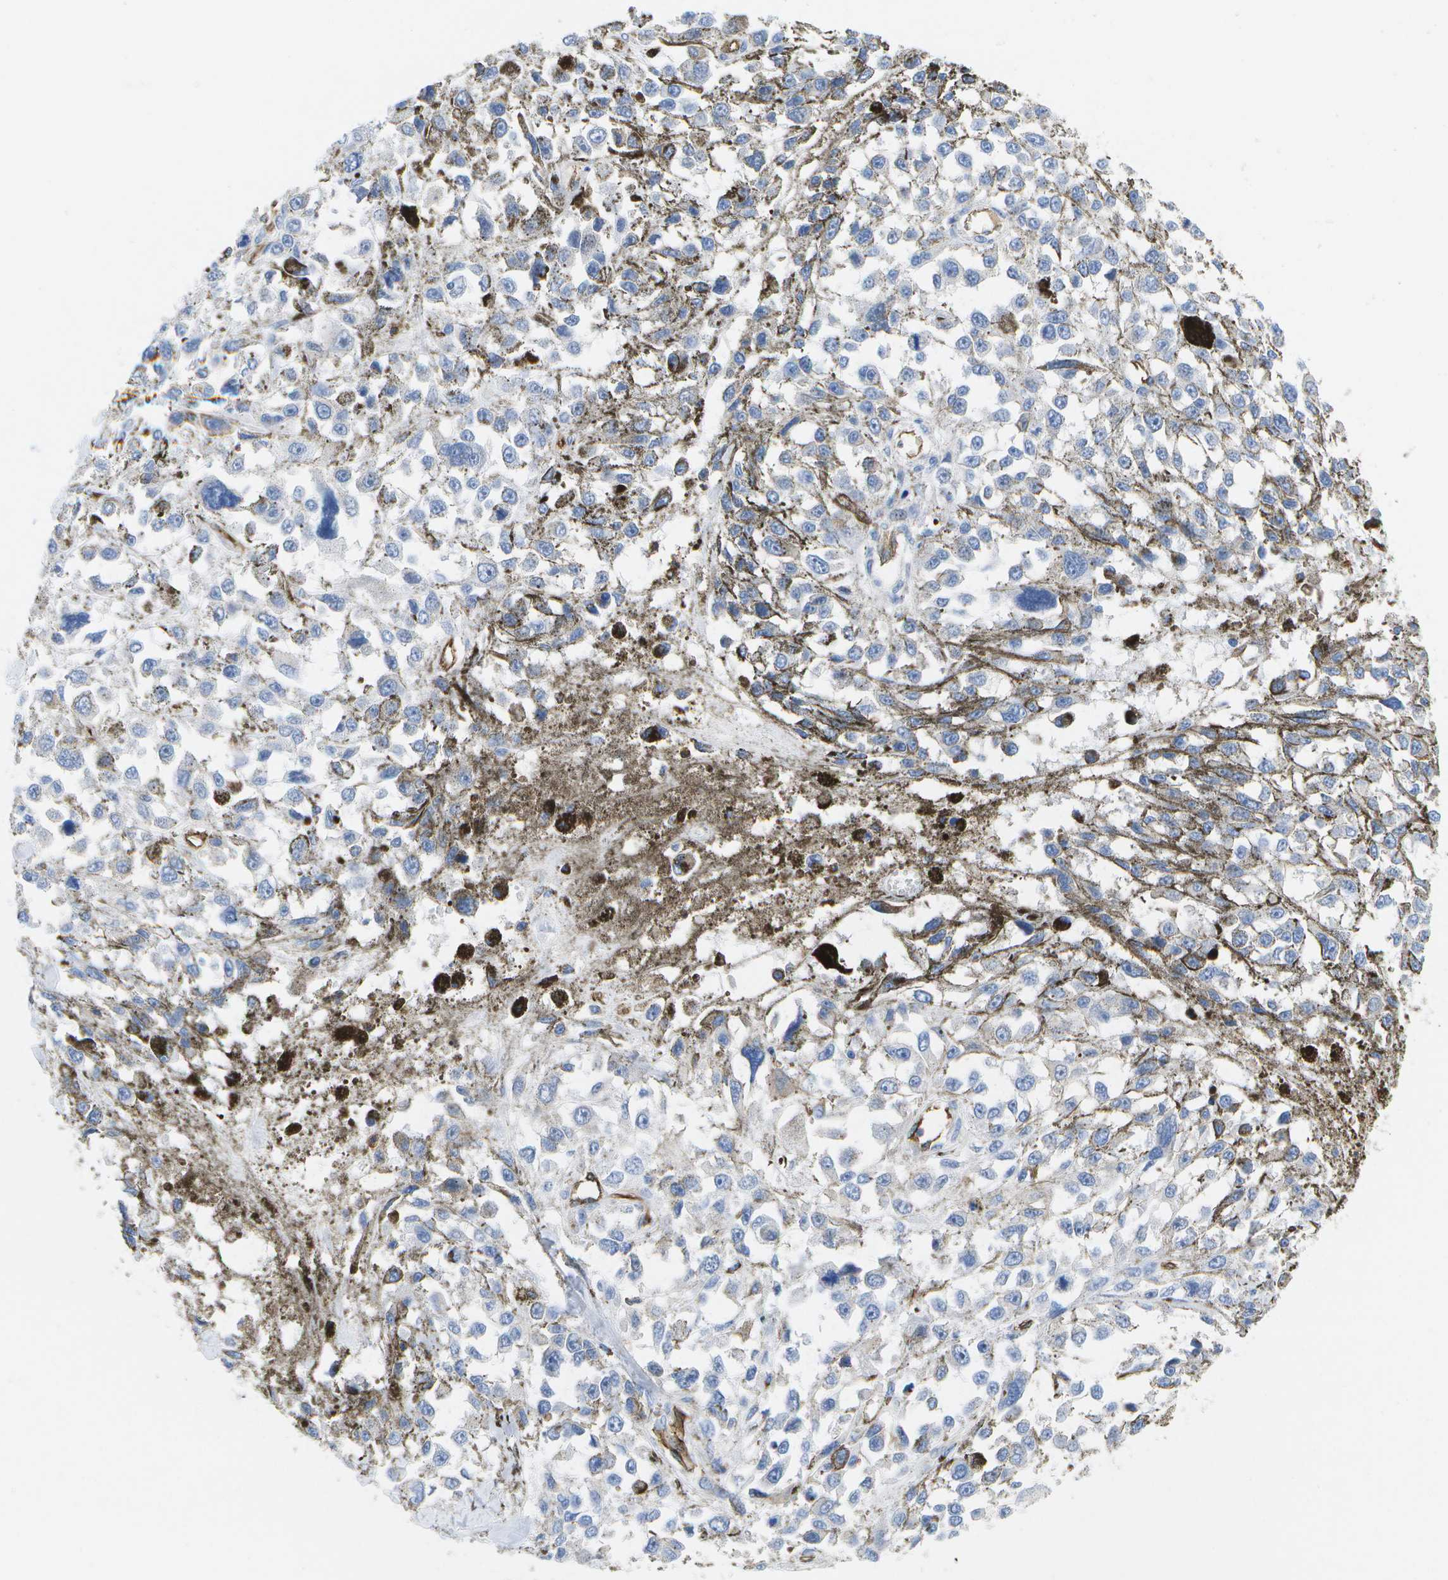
{"staining": {"intensity": "negative", "quantity": "none", "location": "none"}, "tissue": "melanoma", "cell_type": "Tumor cells", "image_type": "cancer", "snomed": [{"axis": "morphology", "description": "Malignant melanoma, Metastatic site"}, {"axis": "topography", "description": "Lymph node"}], "caption": "Tumor cells are negative for protein expression in human malignant melanoma (metastatic site).", "gene": "DYSF", "patient": {"sex": "male", "age": 59}}